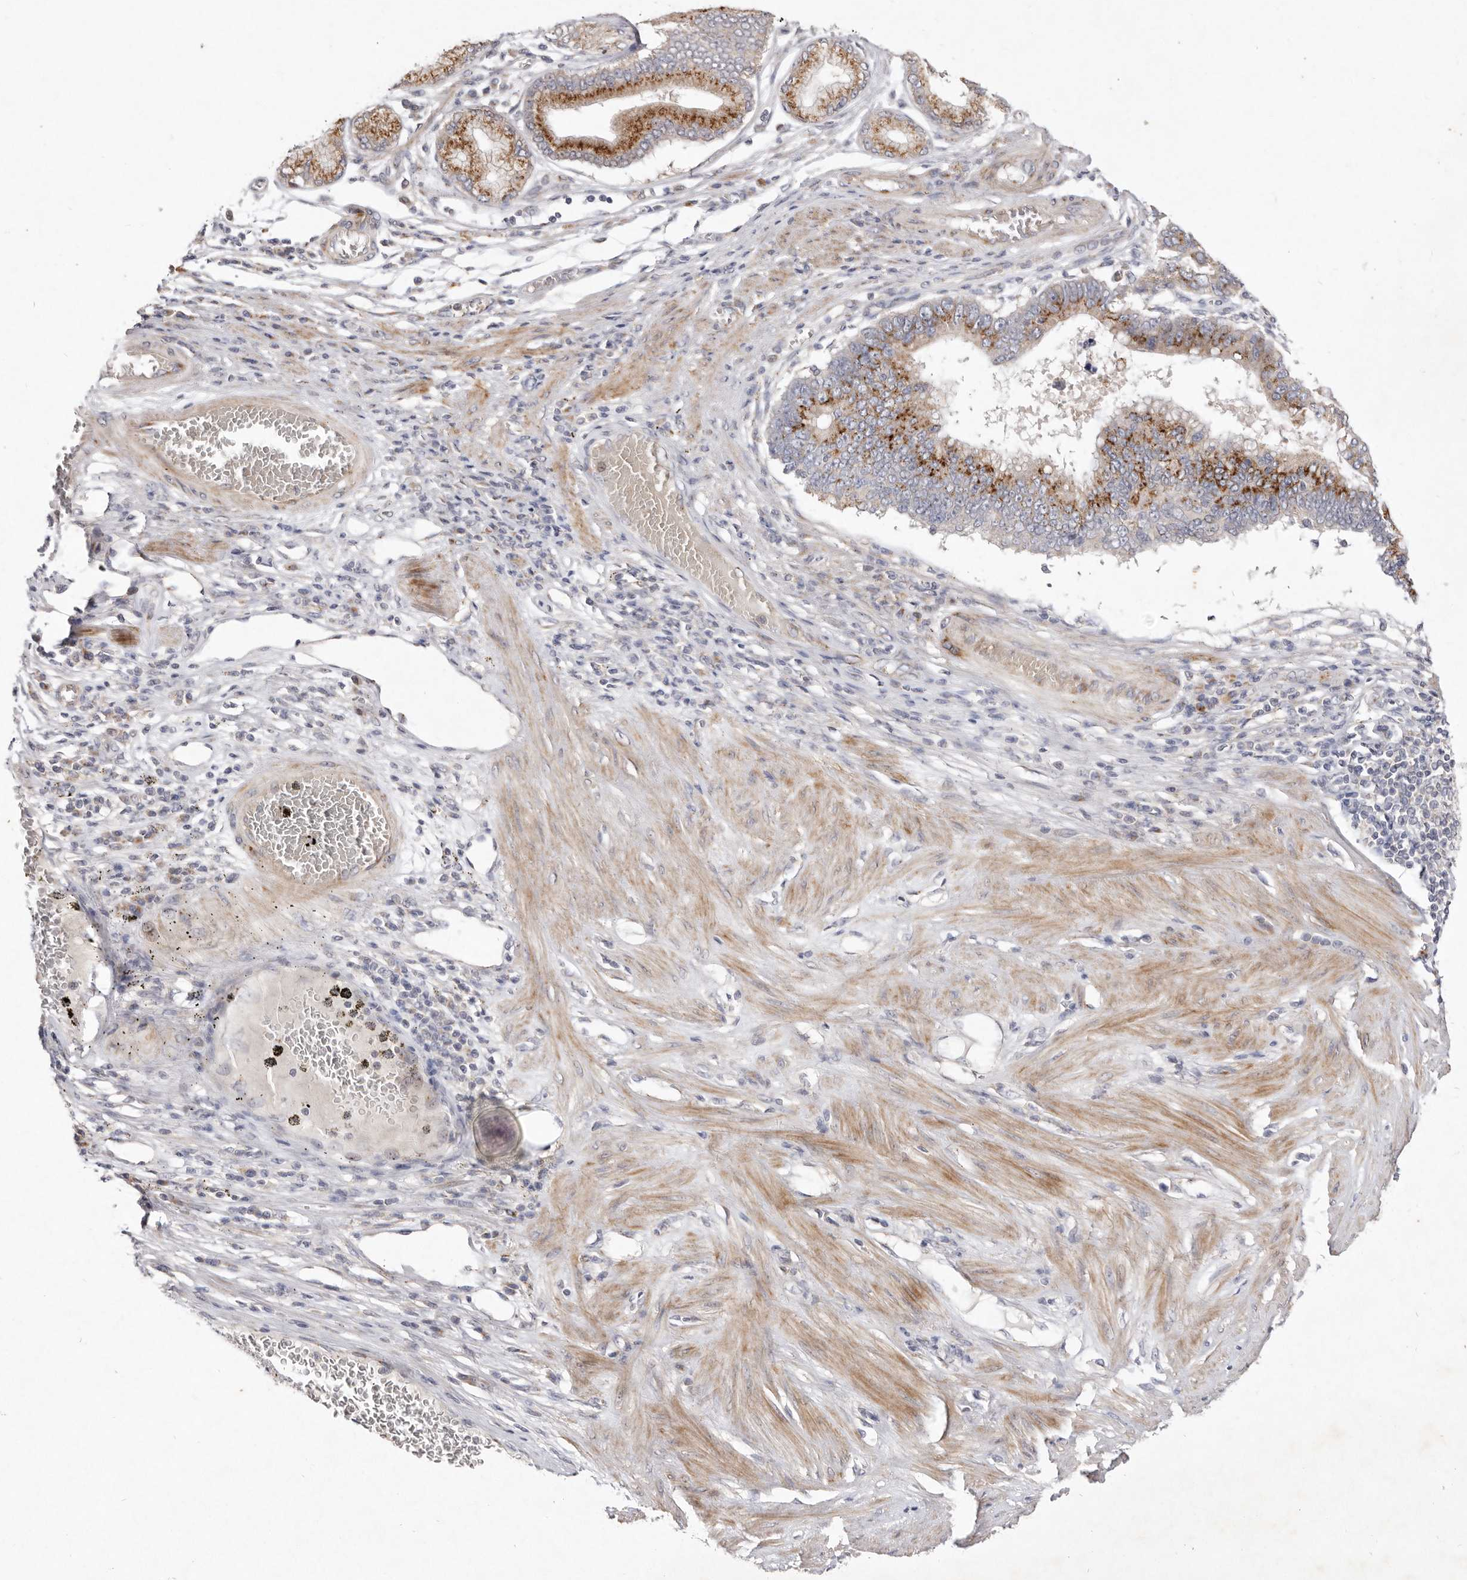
{"staining": {"intensity": "moderate", "quantity": ">75%", "location": "cytoplasmic/membranous"}, "tissue": "stomach cancer", "cell_type": "Tumor cells", "image_type": "cancer", "snomed": [{"axis": "morphology", "description": "Adenocarcinoma, NOS"}, {"axis": "topography", "description": "Stomach"}], "caption": "Immunohistochemistry micrograph of stomach adenocarcinoma stained for a protein (brown), which reveals medium levels of moderate cytoplasmic/membranous staining in approximately >75% of tumor cells.", "gene": "USP24", "patient": {"sex": "male", "age": 59}}